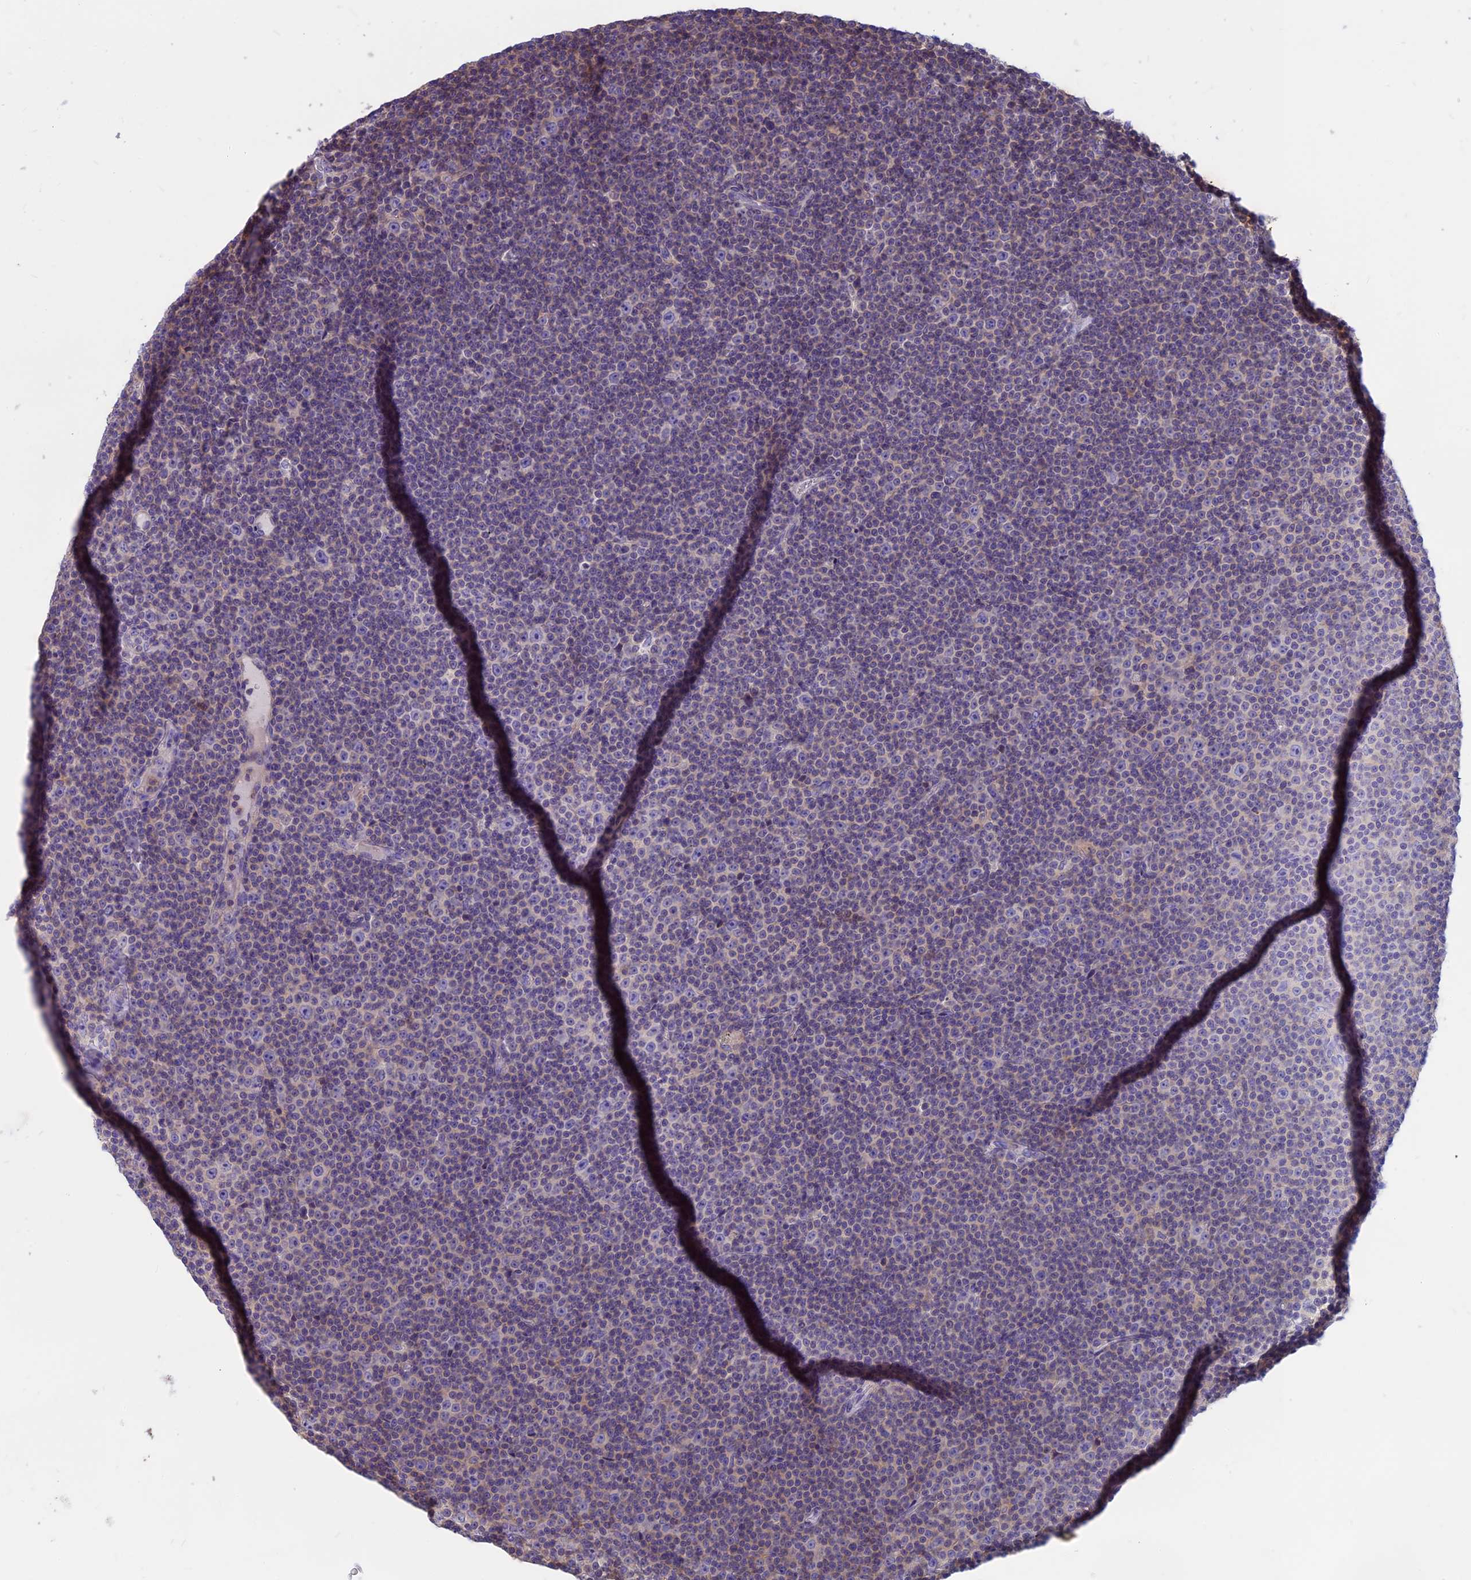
{"staining": {"intensity": "negative", "quantity": "none", "location": "none"}, "tissue": "lymphoma", "cell_type": "Tumor cells", "image_type": "cancer", "snomed": [{"axis": "morphology", "description": "Malignant lymphoma, non-Hodgkin's type, Low grade"}, {"axis": "topography", "description": "Lymph node"}], "caption": "Immunohistochemistry image of low-grade malignant lymphoma, non-Hodgkin's type stained for a protein (brown), which reveals no positivity in tumor cells.", "gene": "CDAN1", "patient": {"sex": "female", "age": 67}}